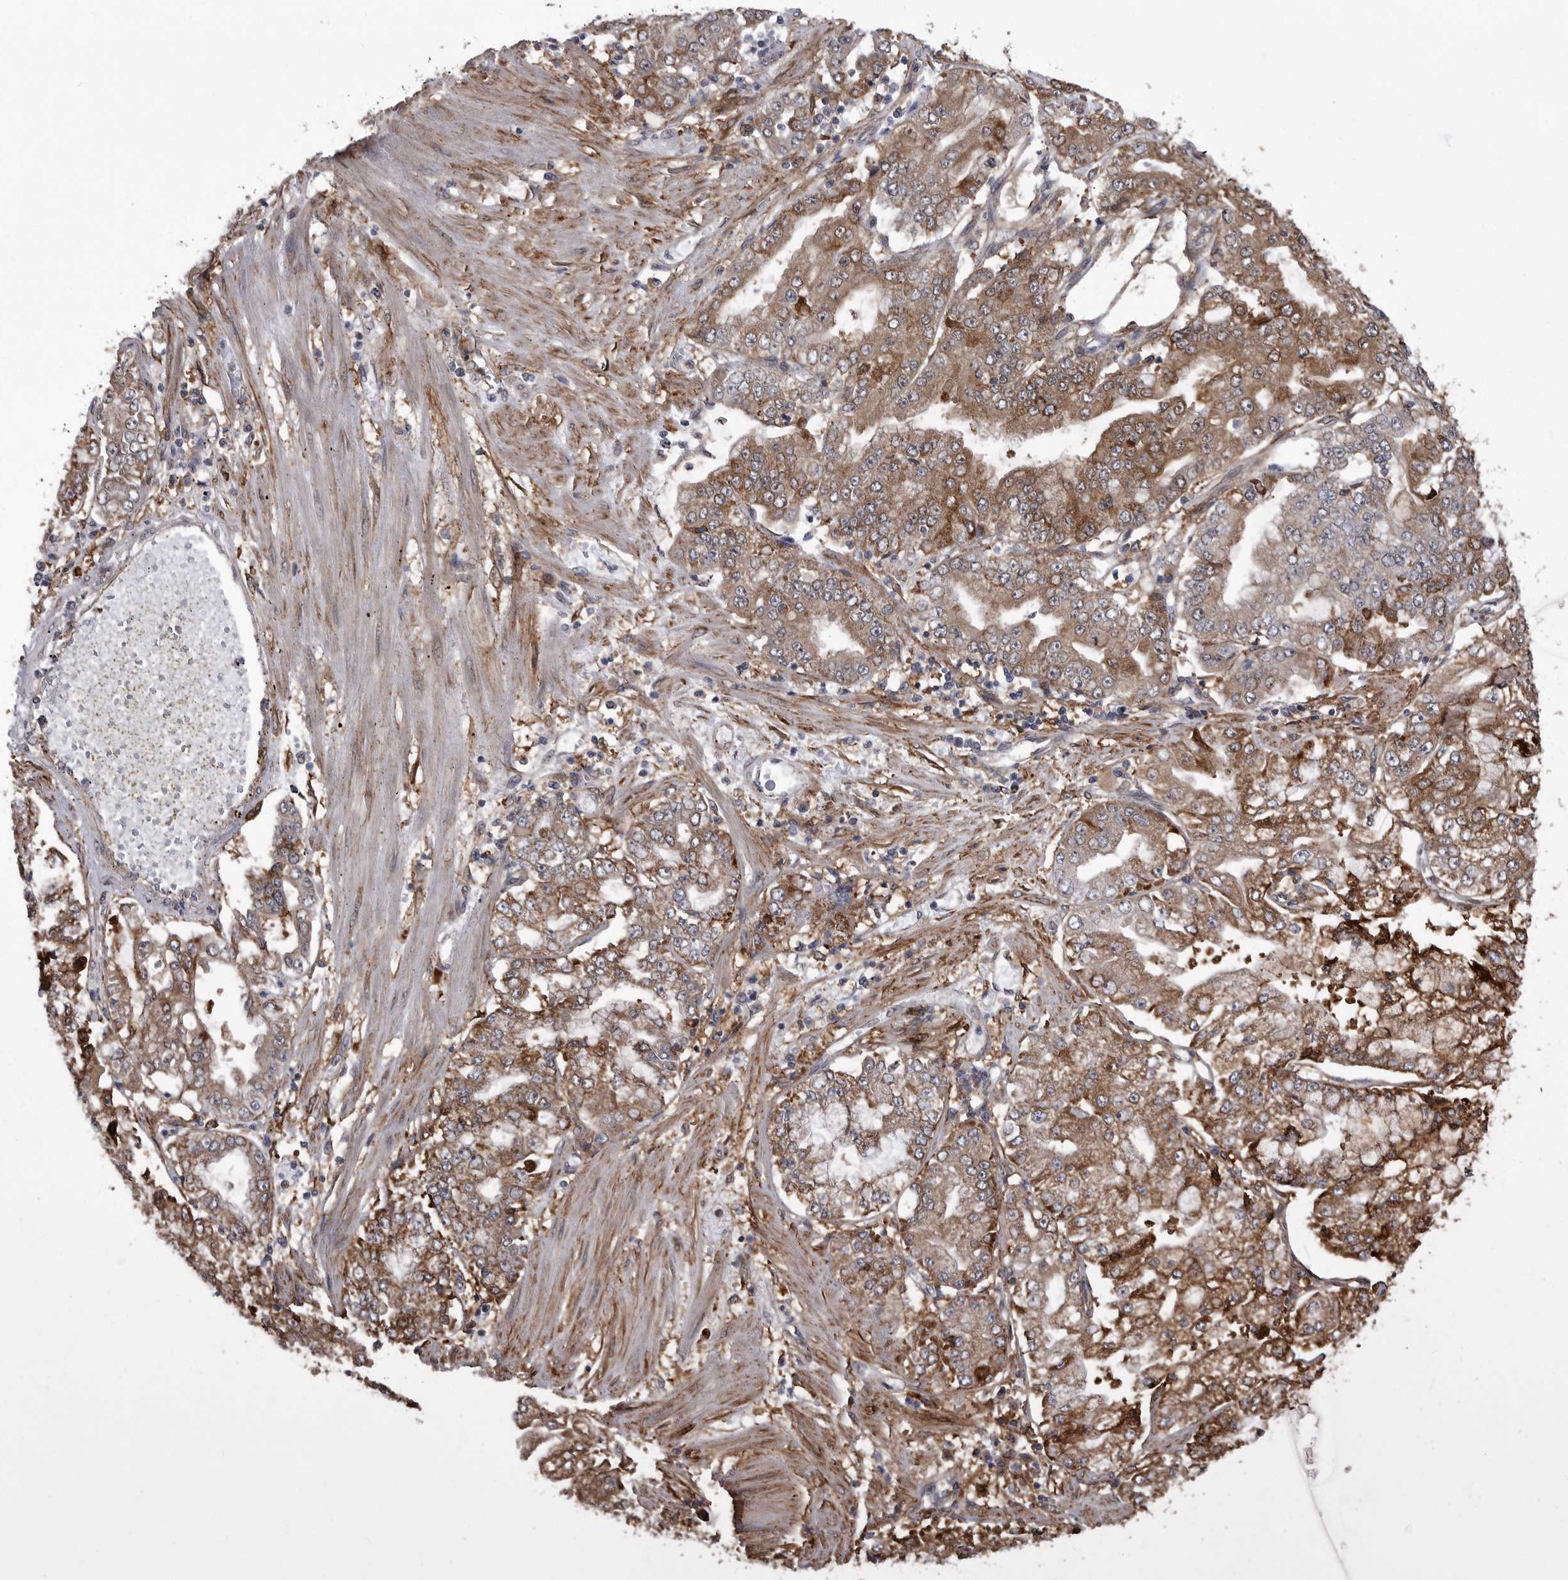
{"staining": {"intensity": "strong", "quantity": ">75%", "location": "cytoplasmic/membranous"}, "tissue": "stomach cancer", "cell_type": "Tumor cells", "image_type": "cancer", "snomed": [{"axis": "morphology", "description": "Adenocarcinoma, NOS"}, {"axis": "topography", "description": "Stomach"}], "caption": "Immunohistochemistry micrograph of stomach cancer stained for a protein (brown), which shows high levels of strong cytoplasmic/membranous staining in about >75% of tumor cells.", "gene": "ABL1", "patient": {"sex": "male", "age": 76}}